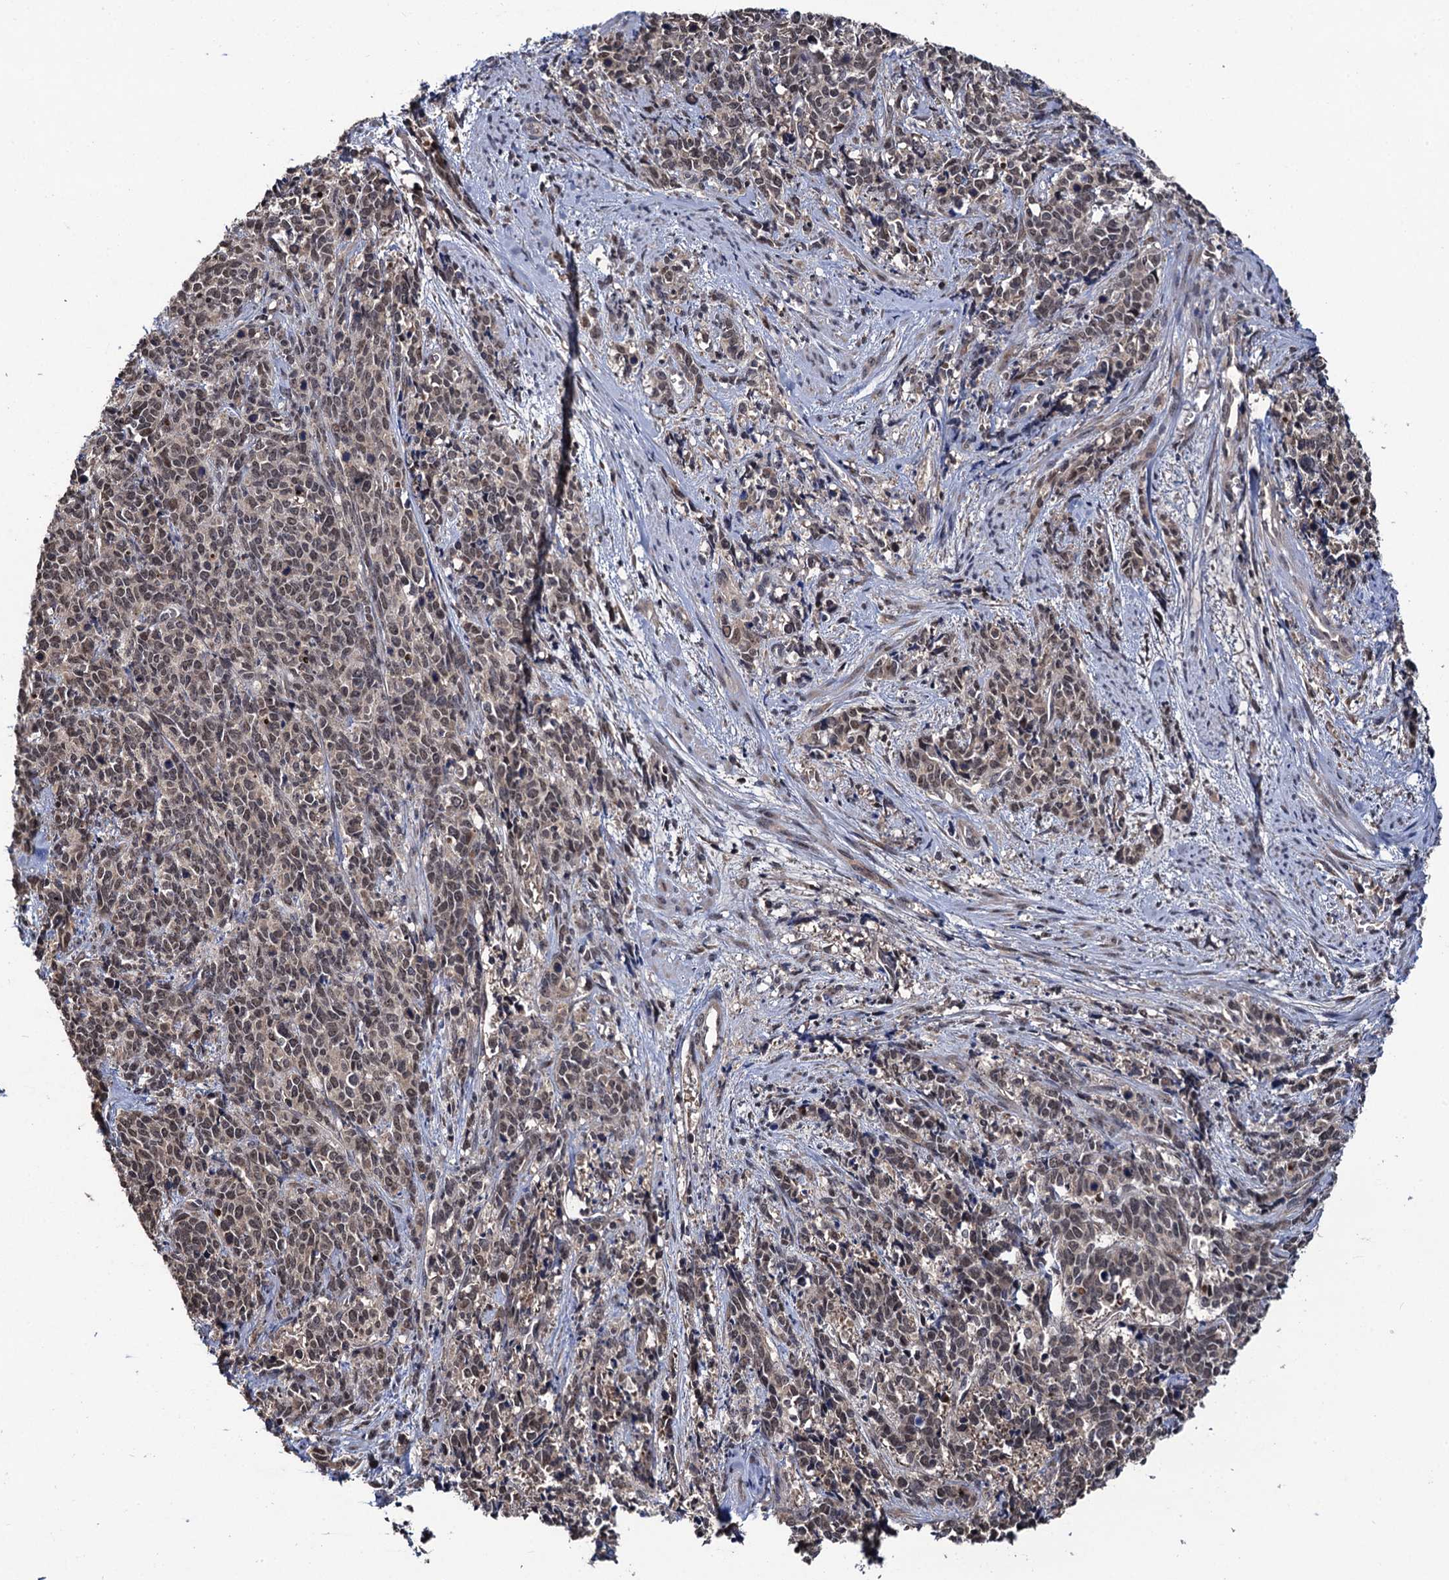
{"staining": {"intensity": "weak", "quantity": ">75%", "location": "nuclear"}, "tissue": "cervical cancer", "cell_type": "Tumor cells", "image_type": "cancer", "snomed": [{"axis": "morphology", "description": "Squamous cell carcinoma, NOS"}, {"axis": "topography", "description": "Cervix"}], "caption": "DAB immunohistochemical staining of cervical cancer (squamous cell carcinoma) demonstrates weak nuclear protein expression in approximately >75% of tumor cells.", "gene": "LRRC63", "patient": {"sex": "female", "age": 60}}